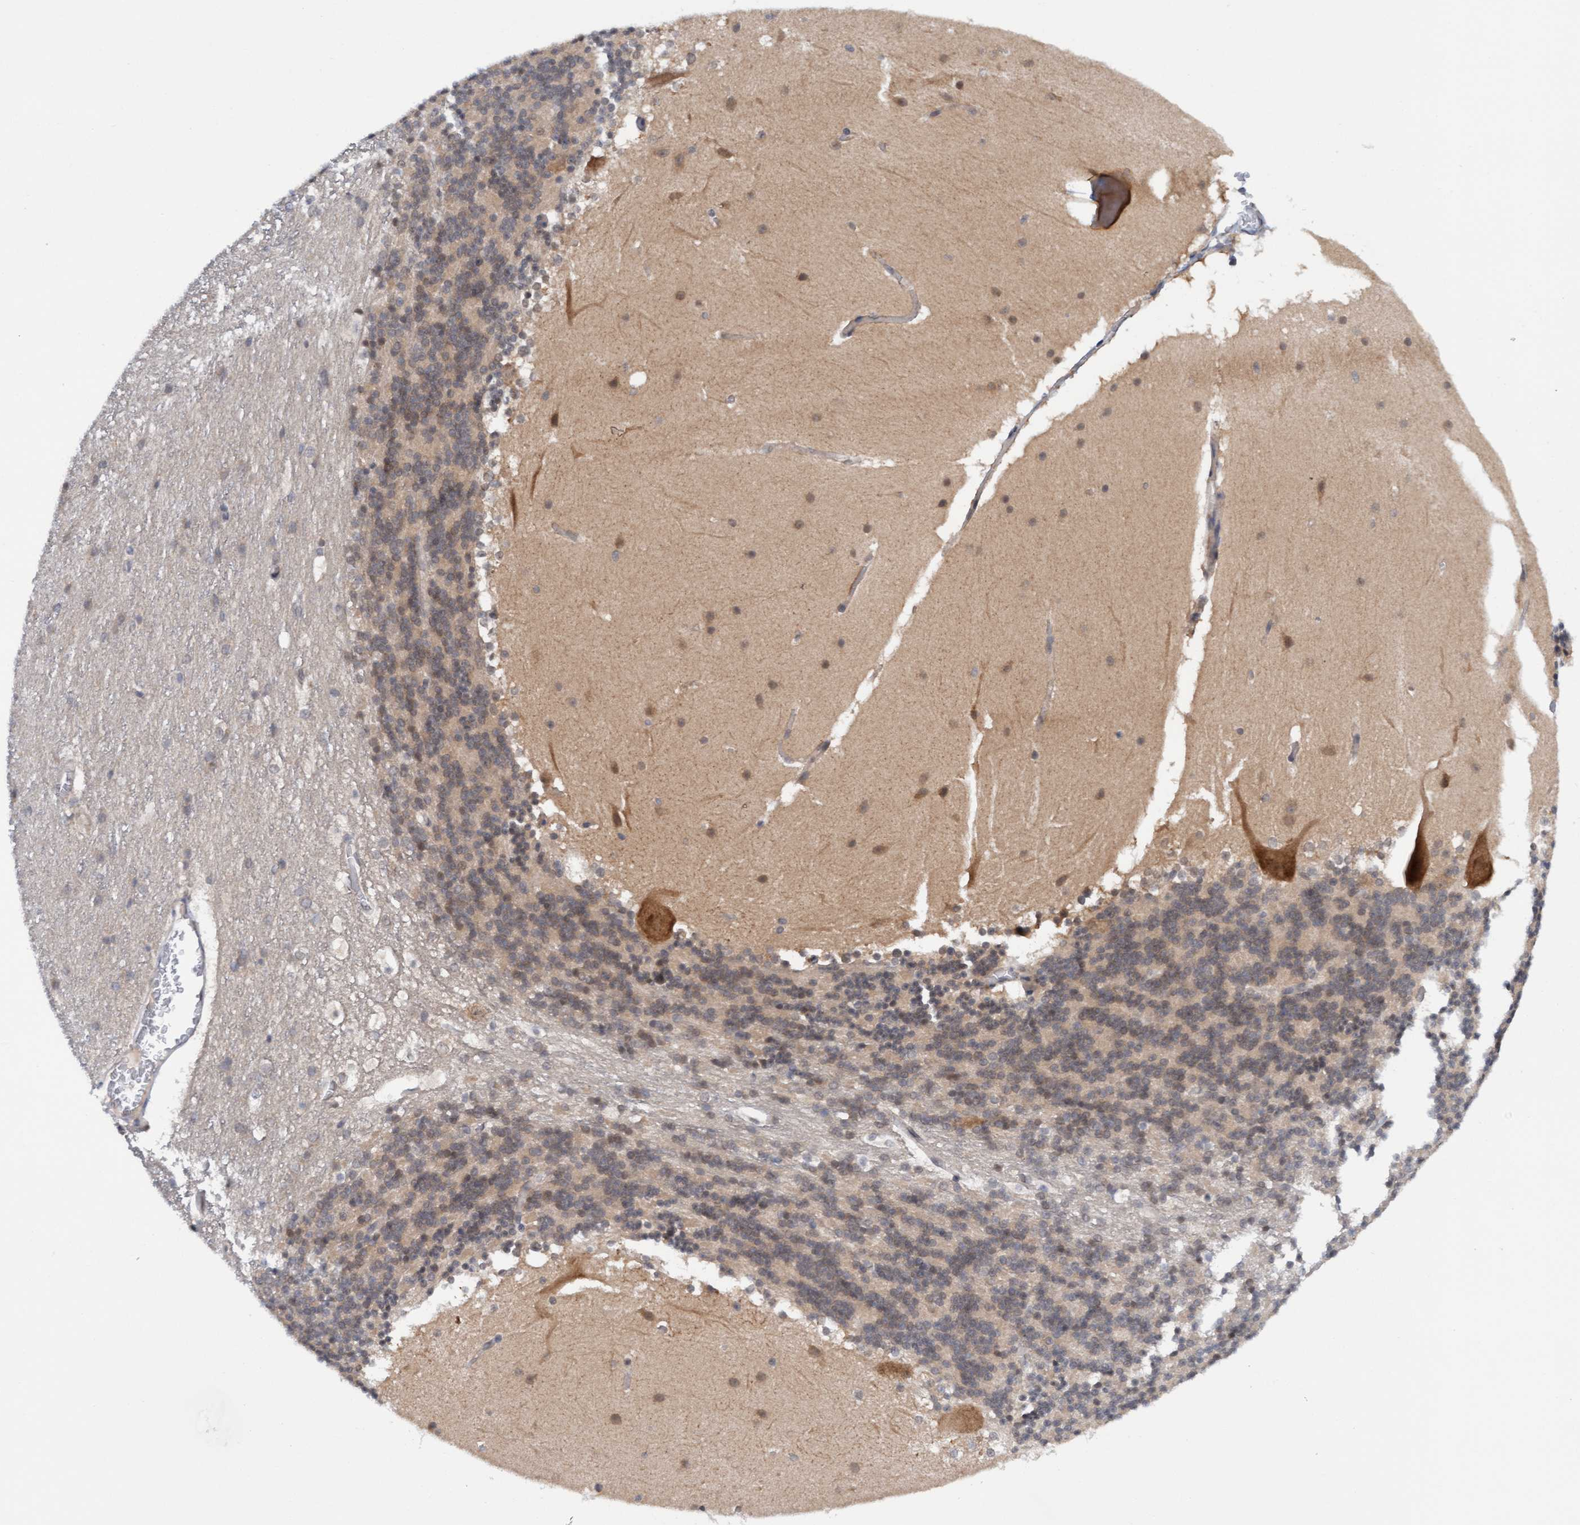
{"staining": {"intensity": "weak", "quantity": "25%-75%", "location": "cytoplasmic/membranous"}, "tissue": "cerebellum", "cell_type": "Cells in granular layer", "image_type": "normal", "snomed": [{"axis": "morphology", "description": "Normal tissue, NOS"}, {"axis": "topography", "description": "Cerebellum"}], "caption": "About 25%-75% of cells in granular layer in benign cerebellum reveal weak cytoplasmic/membranous protein staining as visualized by brown immunohistochemical staining.", "gene": "AMZ2", "patient": {"sex": "female", "age": 19}}